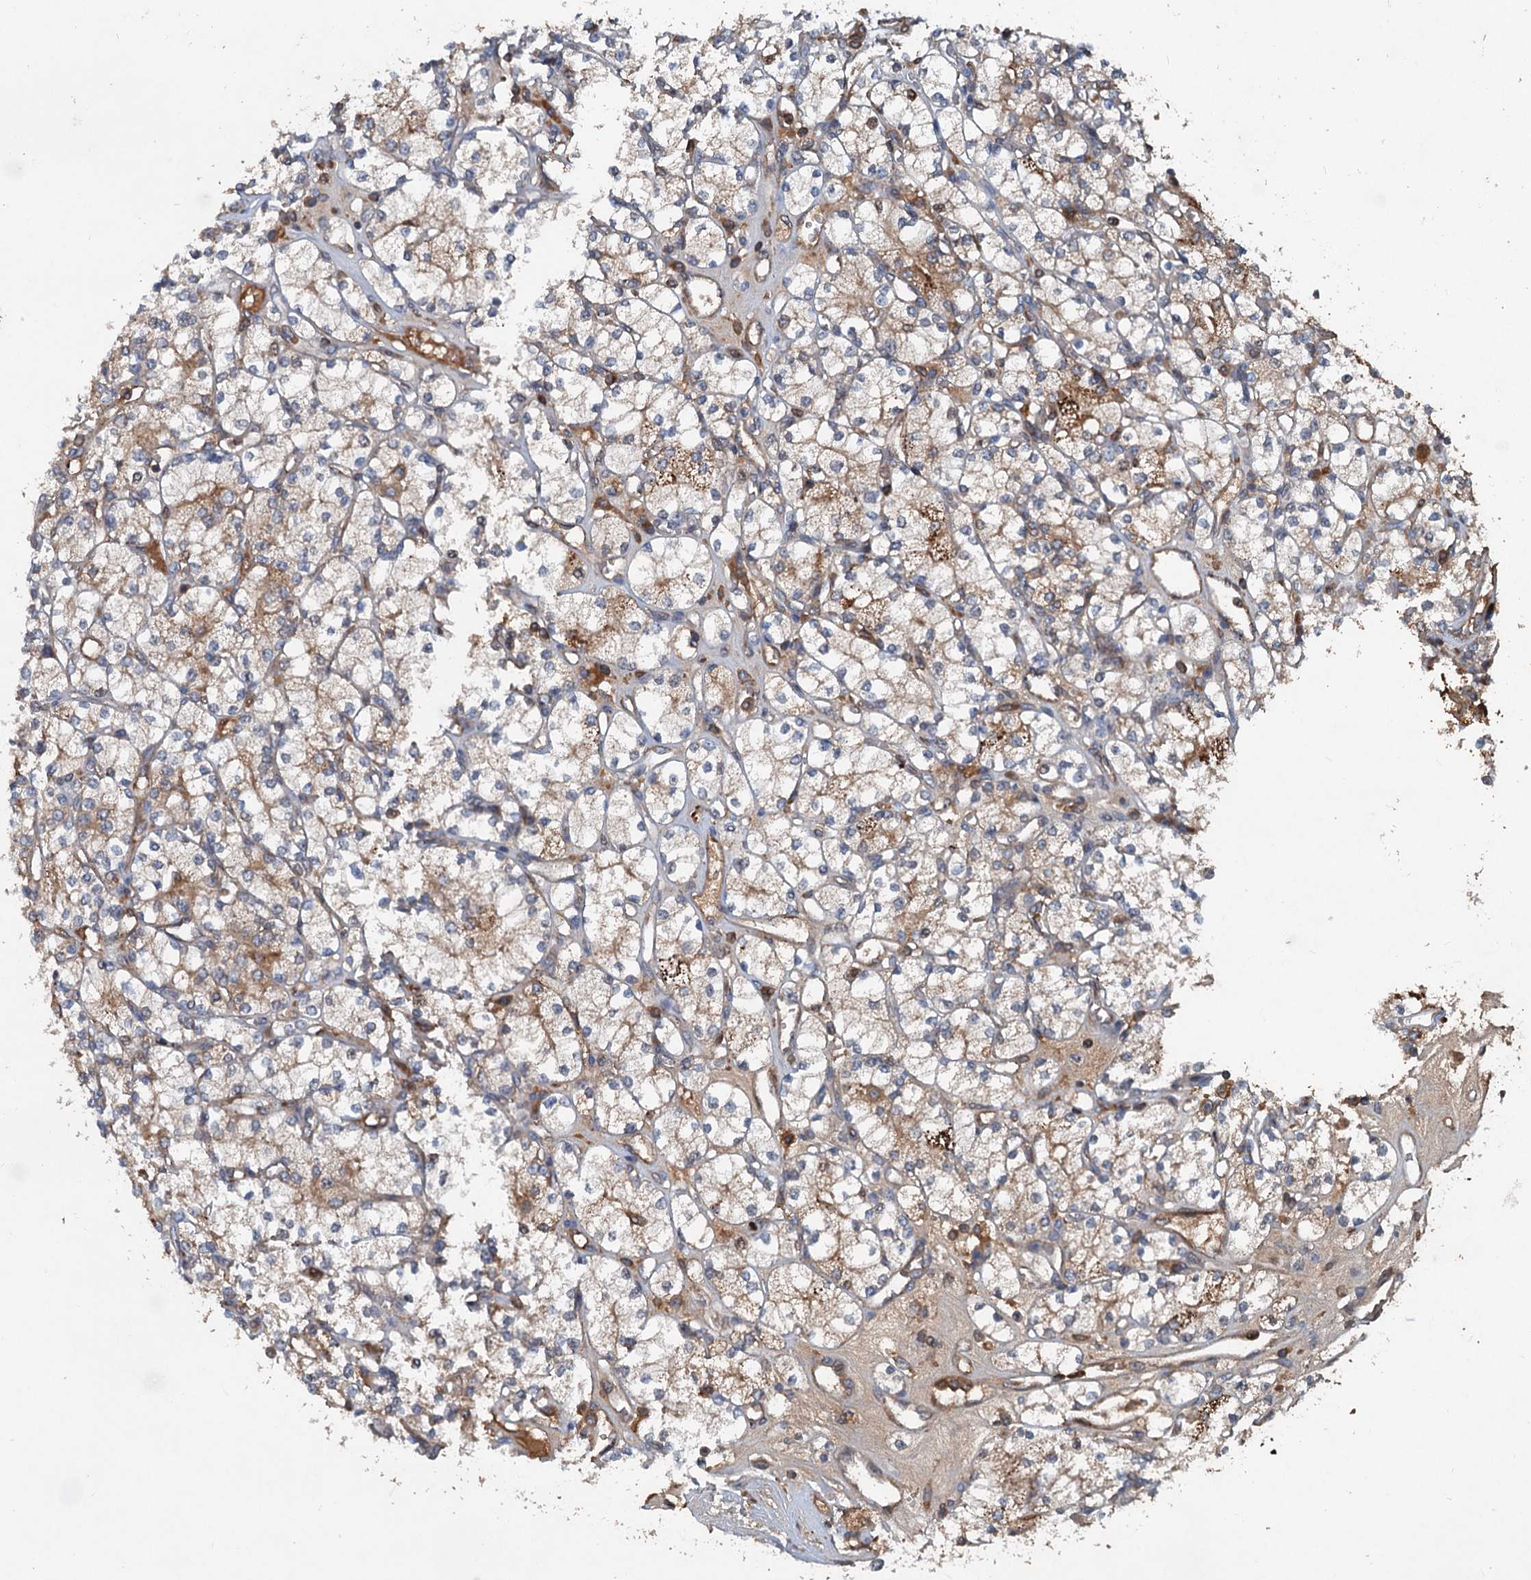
{"staining": {"intensity": "moderate", "quantity": "25%-75%", "location": "cytoplasmic/membranous"}, "tissue": "renal cancer", "cell_type": "Tumor cells", "image_type": "cancer", "snomed": [{"axis": "morphology", "description": "Adenocarcinoma, NOS"}, {"axis": "topography", "description": "Kidney"}], "caption": "Immunohistochemical staining of human renal cancer shows medium levels of moderate cytoplasmic/membranous protein positivity in approximately 25%-75% of tumor cells.", "gene": "TAPBPL", "patient": {"sex": "male", "age": 77}}